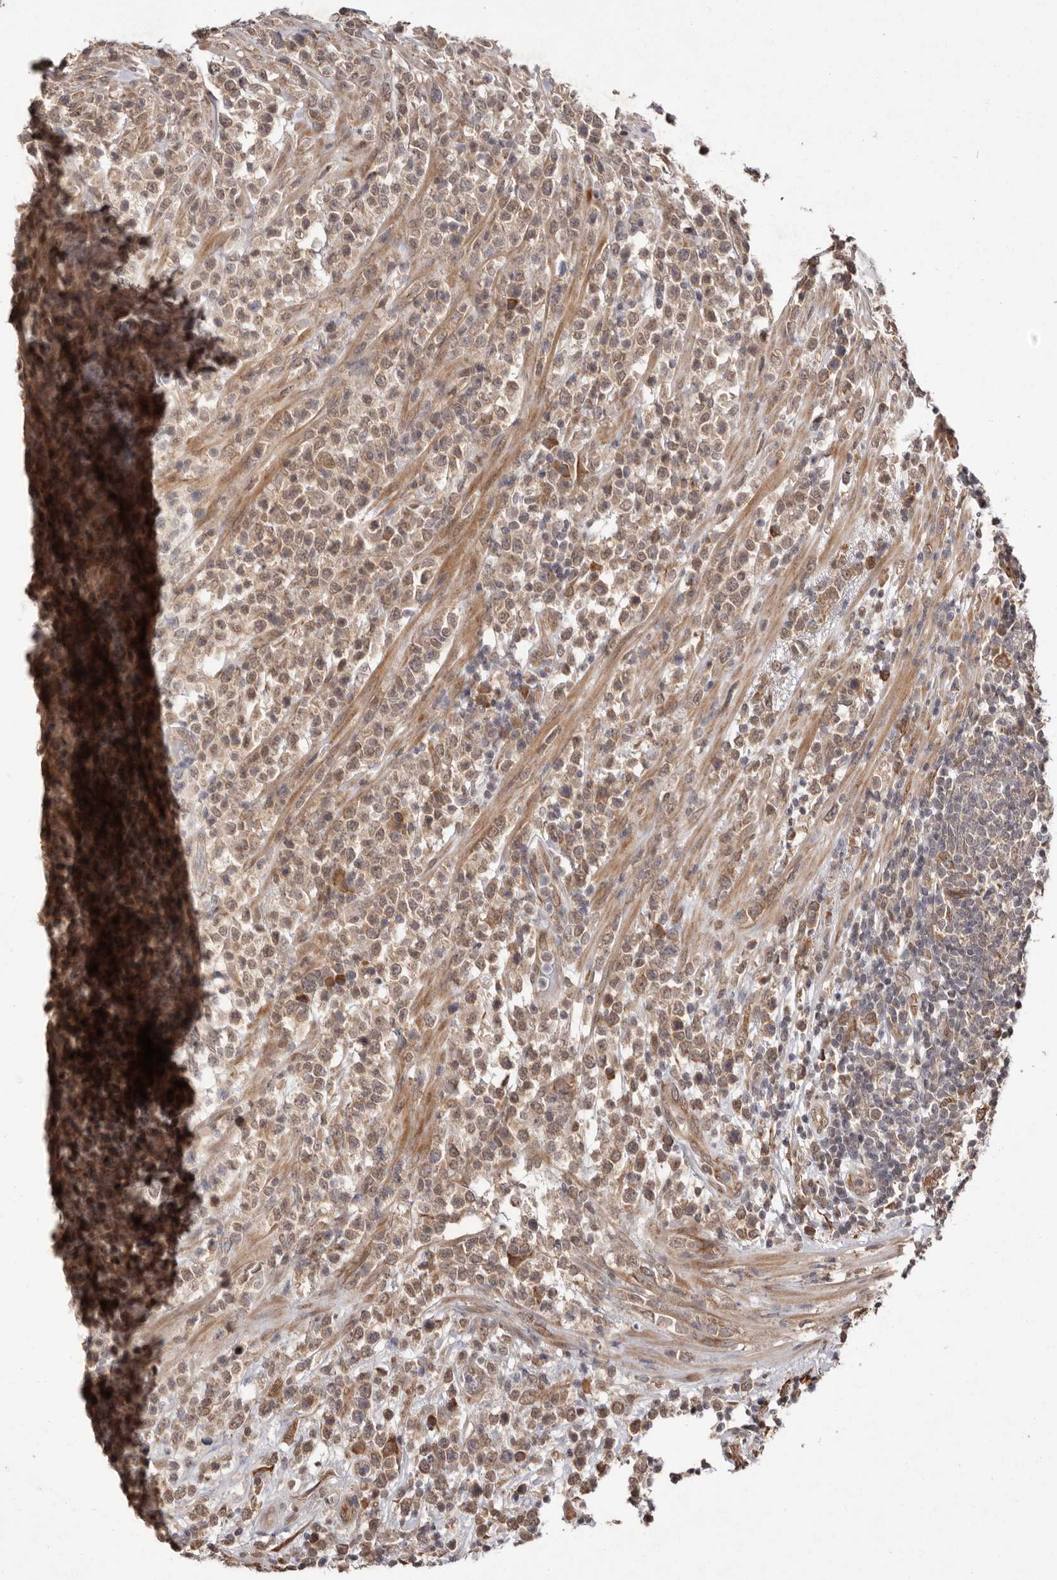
{"staining": {"intensity": "weak", "quantity": ">75%", "location": "cytoplasmic/membranous,nuclear"}, "tissue": "lymphoma", "cell_type": "Tumor cells", "image_type": "cancer", "snomed": [{"axis": "morphology", "description": "Malignant lymphoma, non-Hodgkin's type, High grade"}, {"axis": "topography", "description": "Colon"}], "caption": "Weak cytoplasmic/membranous and nuclear staining is appreciated in about >75% of tumor cells in lymphoma.", "gene": "LRGUK", "patient": {"sex": "female", "age": 53}}